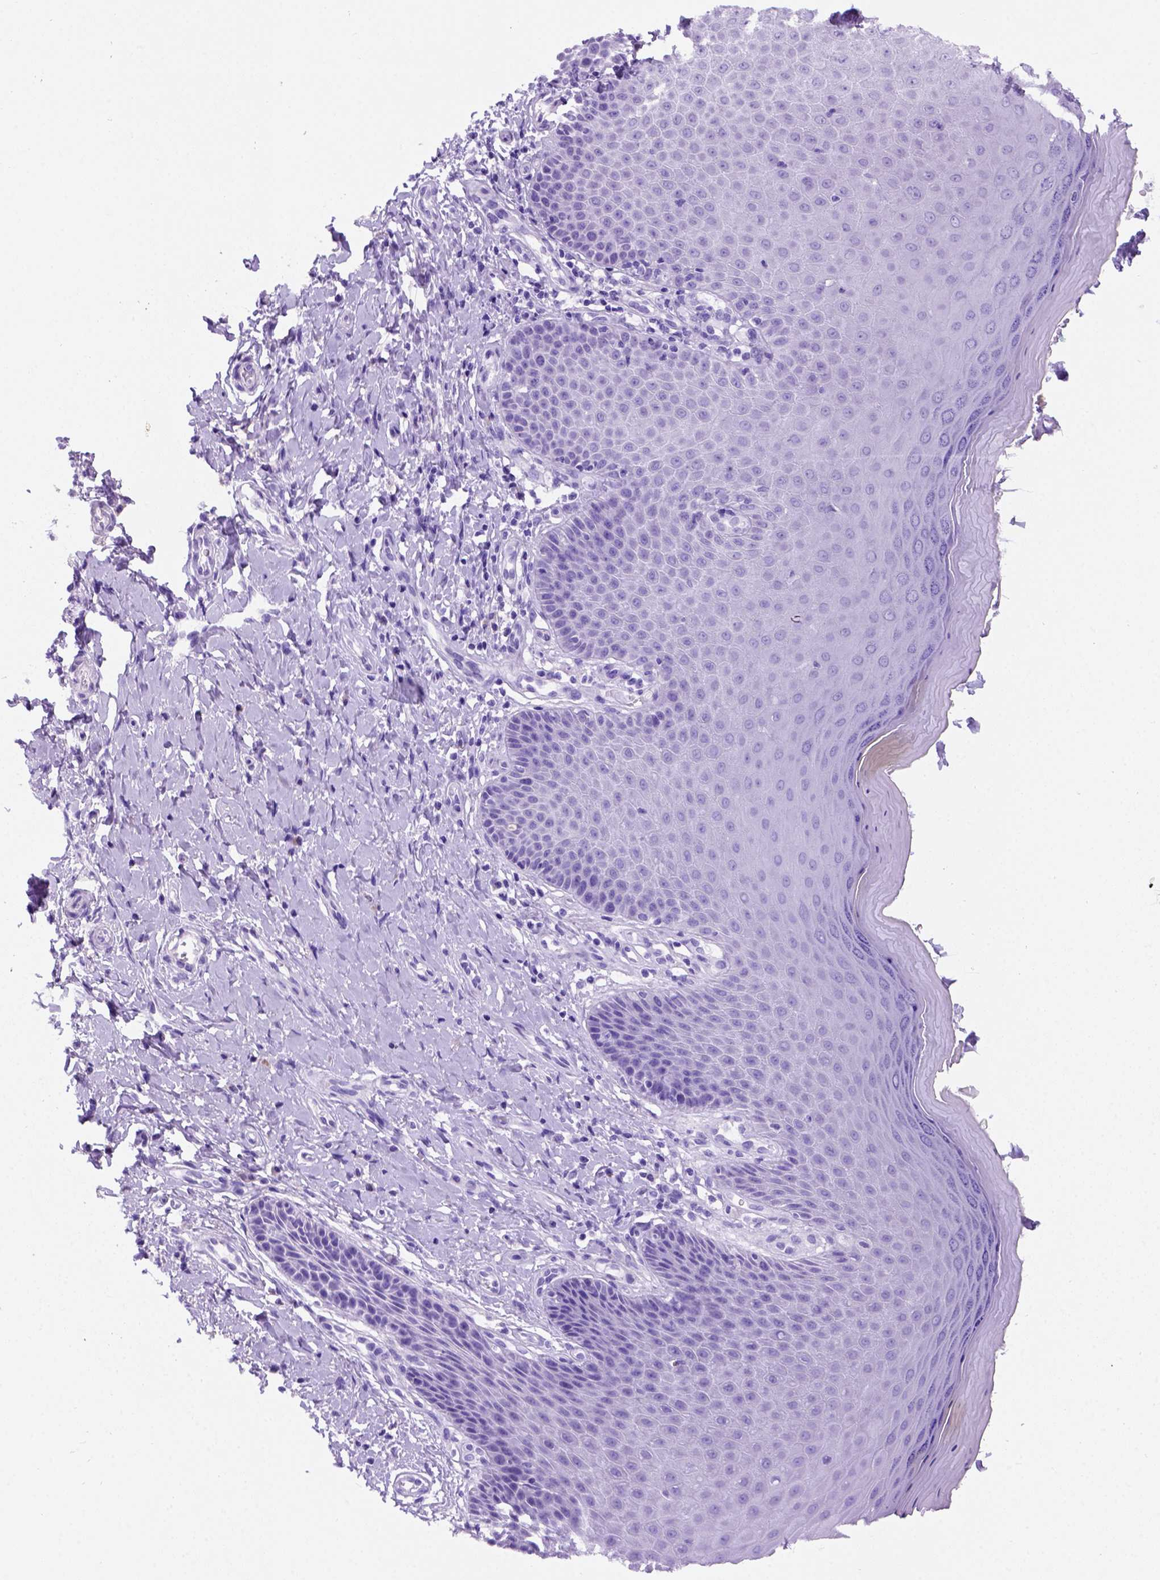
{"staining": {"intensity": "negative", "quantity": "none", "location": "none"}, "tissue": "vagina", "cell_type": "Squamous epithelial cells", "image_type": "normal", "snomed": [{"axis": "morphology", "description": "Normal tissue, NOS"}, {"axis": "topography", "description": "Vagina"}], "caption": "The immunohistochemistry photomicrograph has no significant expression in squamous epithelial cells of vagina.", "gene": "FAM81B", "patient": {"sex": "female", "age": 83}}